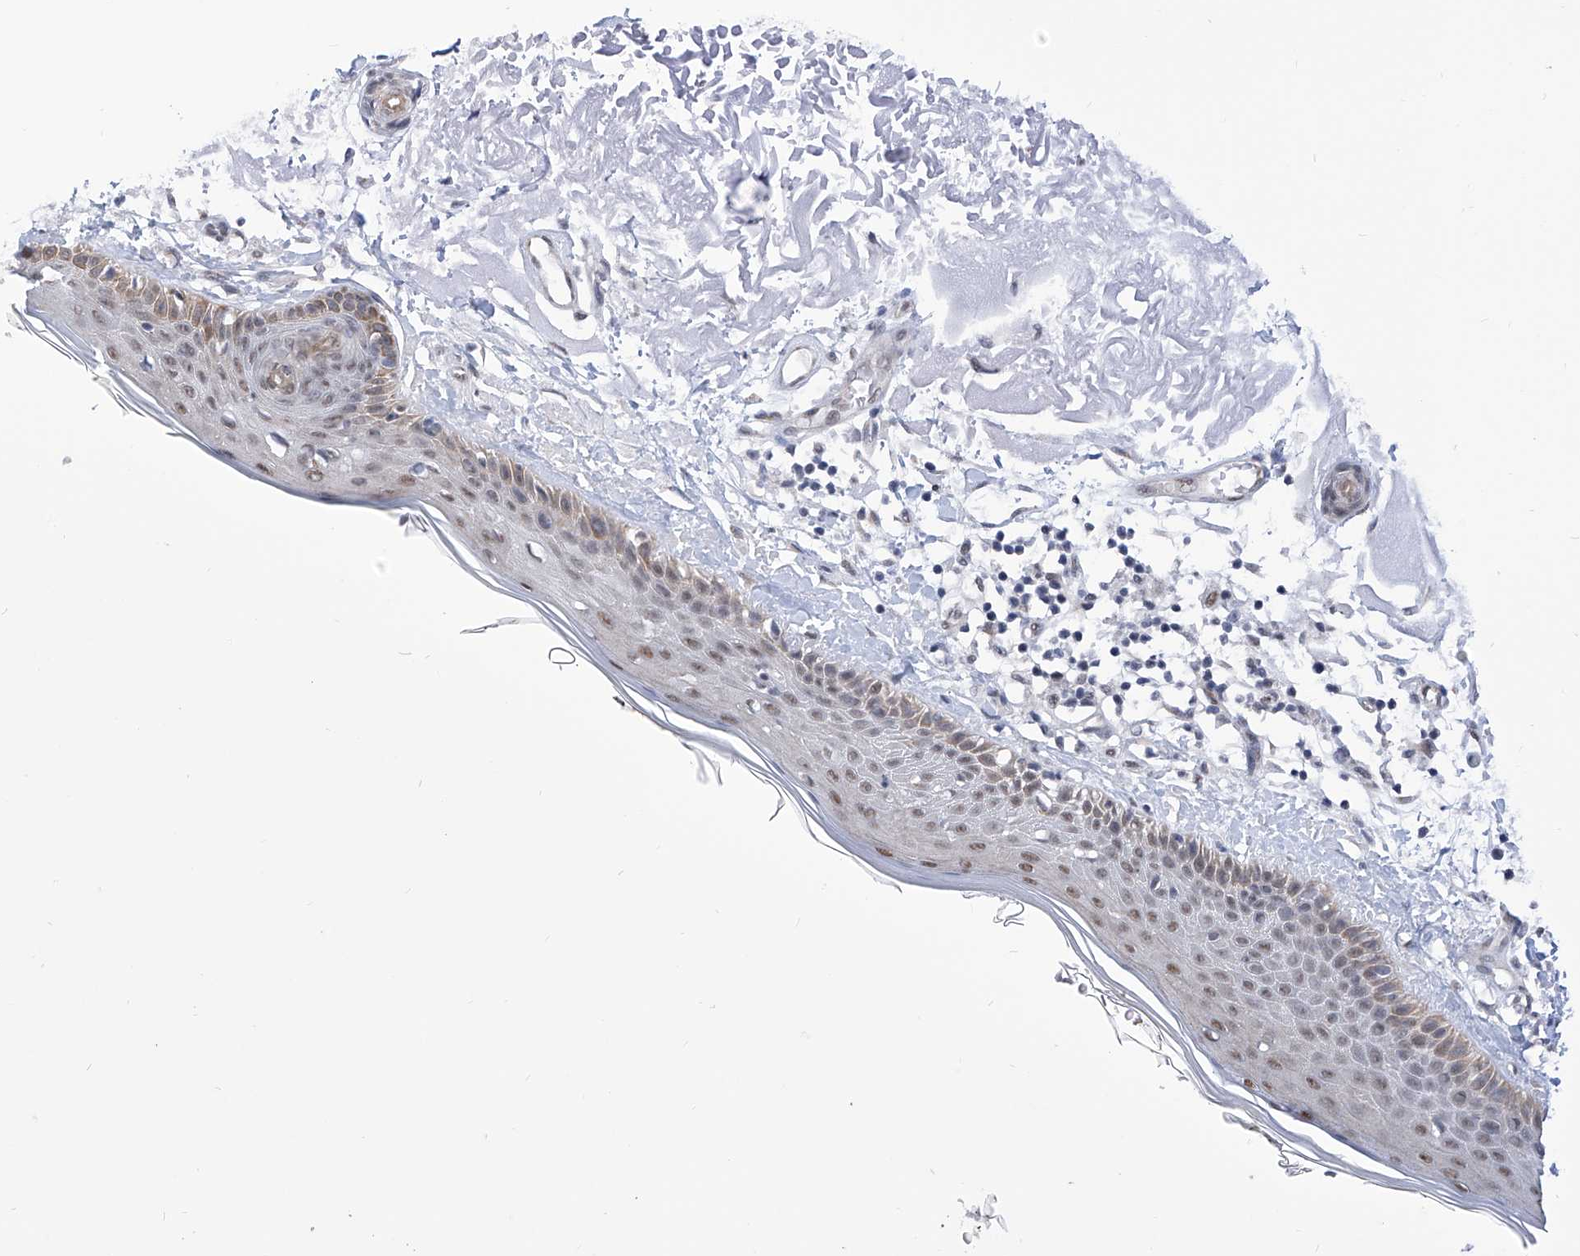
{"staining": {"intensity": "negative", "quantity": "none", "location": "none"}, "tissue": "skin", "cell_type": "Fibroblasts", "image_type": "normal", "snomed": [{"axis": "morphology", "description": "Normal tissue, NOS"}, {"axis": "topography", "description": "Skin"}, {"axis": "topography", "description": "Skeletal muscle"}], "caption": "DAB immunohistochemical staining of unremarkable skin demonstrates no significant staining in fibroblasts. (Immunohistochemistry, brightfield microscopy, high magnification).", "gene": "SART1", "patient": {"sex": "male", "age": 83}}